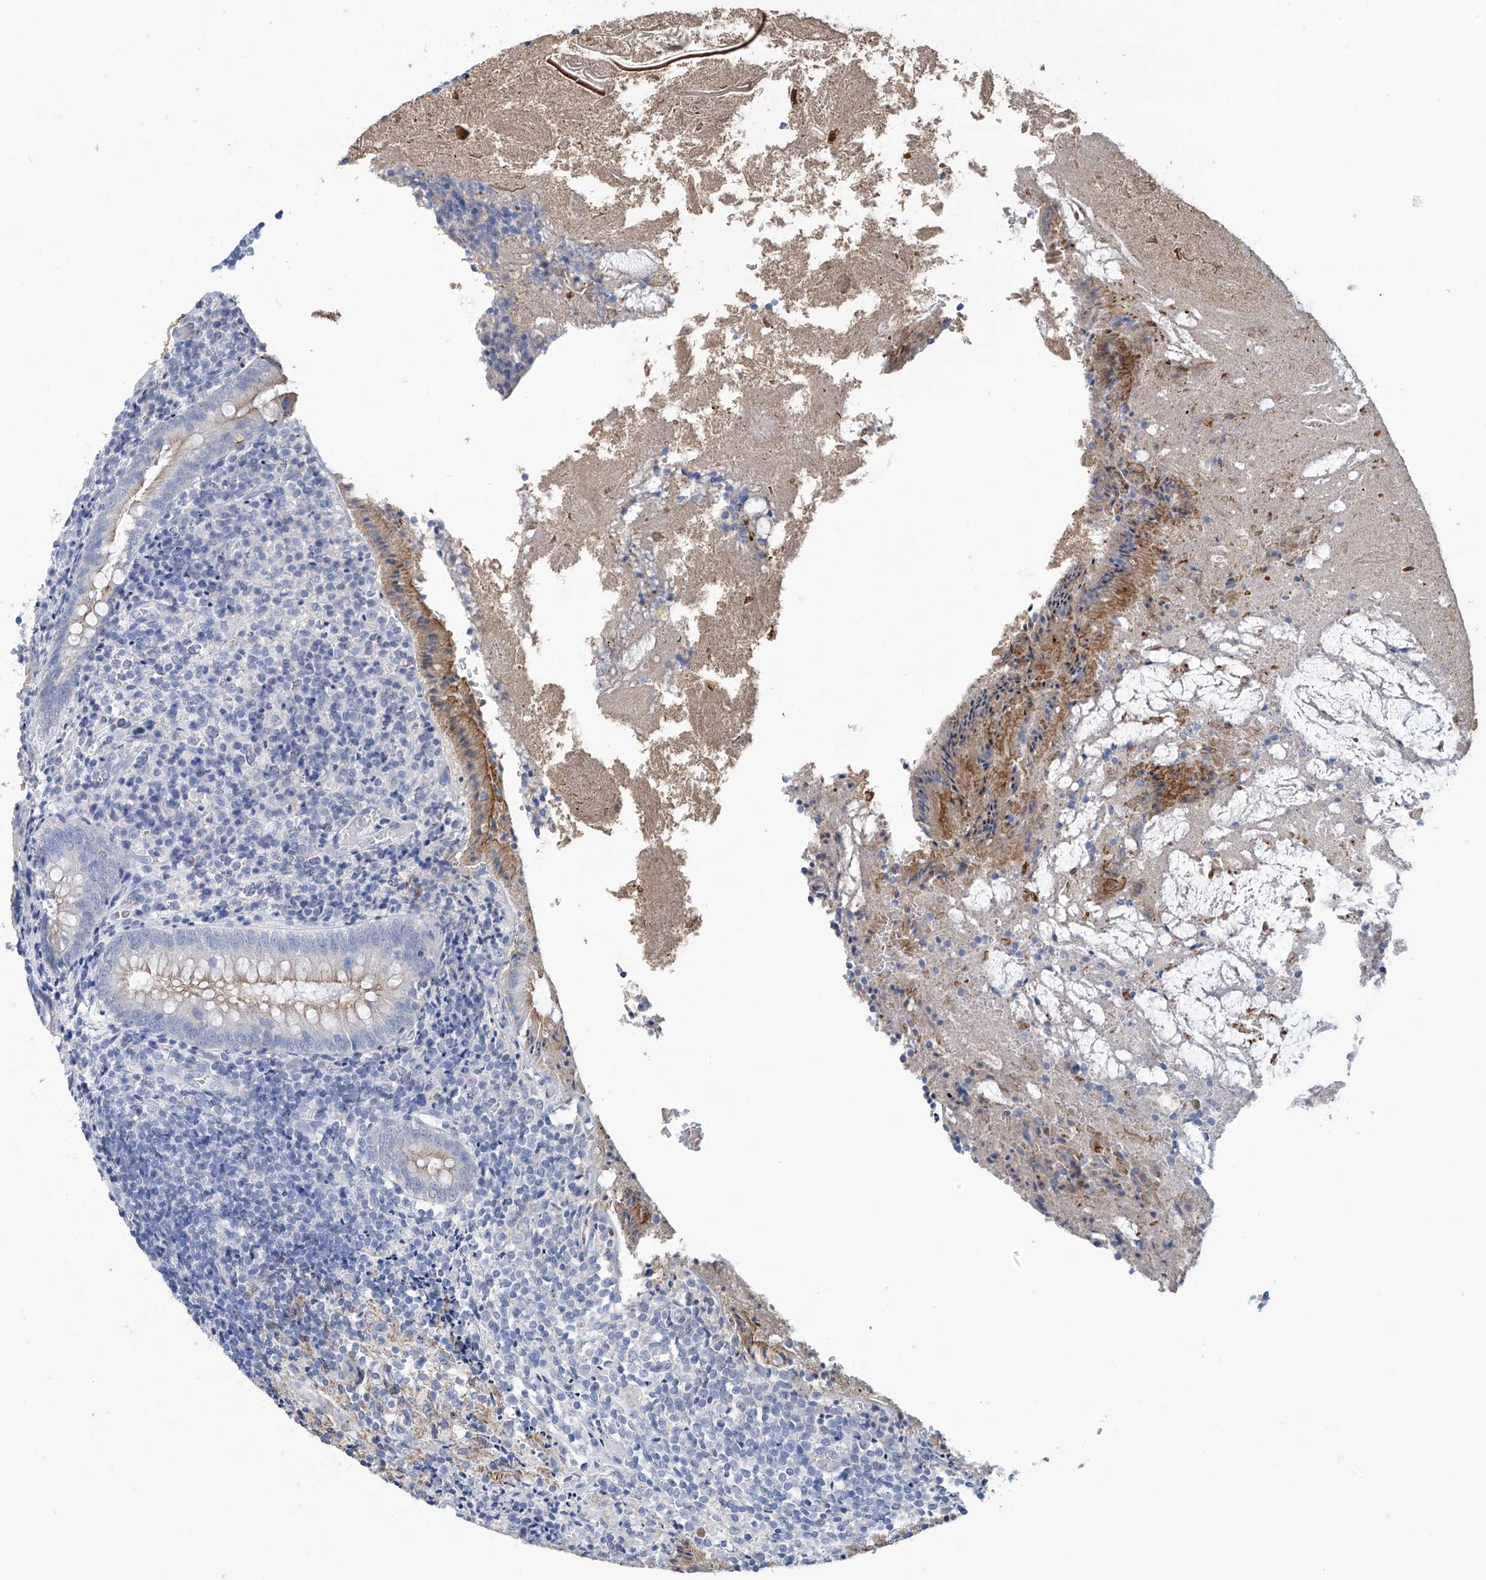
{"staining": {"intensity": "weak", "quantity": "<25%", "location": "cytoplasmic/membranous"}, "tissue": "appendix", "cell_type": "Glandular cells", "image_type": "normal", "snomed": [{"axis": "morphology", "description": "Normal tissue, NOS"}, {"axis": "topography", "description": "Appendix"}], "caption": "Immunohistochemistry (IHC) photomicrograph of normal appendix stained for a protein (brown), which reveals no positivity in glandular cells. Brightfield microscopy of IHC stained with DAB (3,3'-diaminobenzidine) (brown) and hematoxylin (blue), captured at high magnification.", "gene": "DSP", "patient": {"sex": "female", "age": 17}}